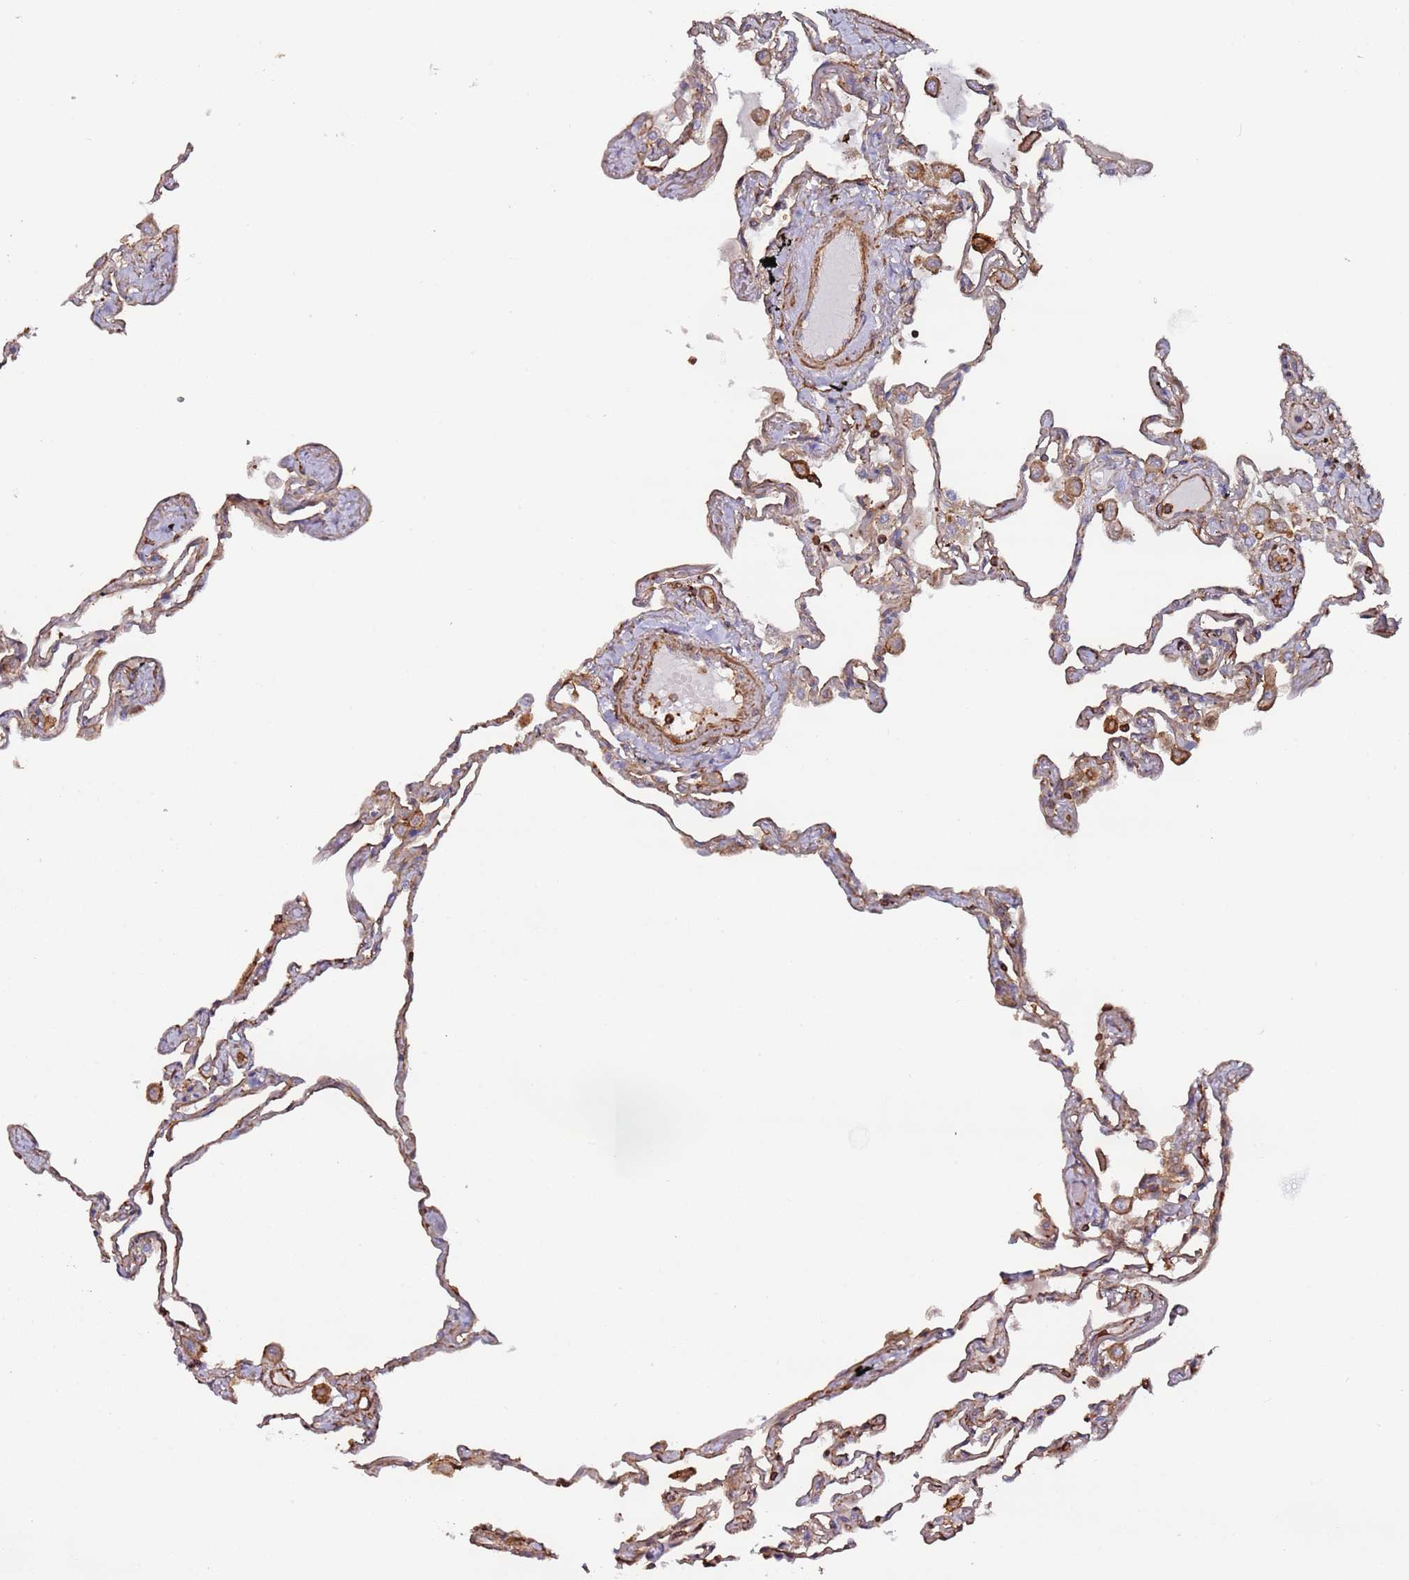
{"staining": {"intensity": "weak", "quantity": ">75%", "location": "cytoplasmic/membranous"}, "tissue": "lung", "cell_type": "Alveolar cells", "image_type": "normal", "snomed": [{"axis": "morphology", "description": "Normal tissue, NOS"}, {"axis": "topography", "description": "Lung"}], "caption": "Protein staining of normal lung reveals weak cytoplasmic/membranous staining in approximately >75% of alveolar cells.", "gene": "CYP2U1", "patient": {"sex": "female", "age": 67}}